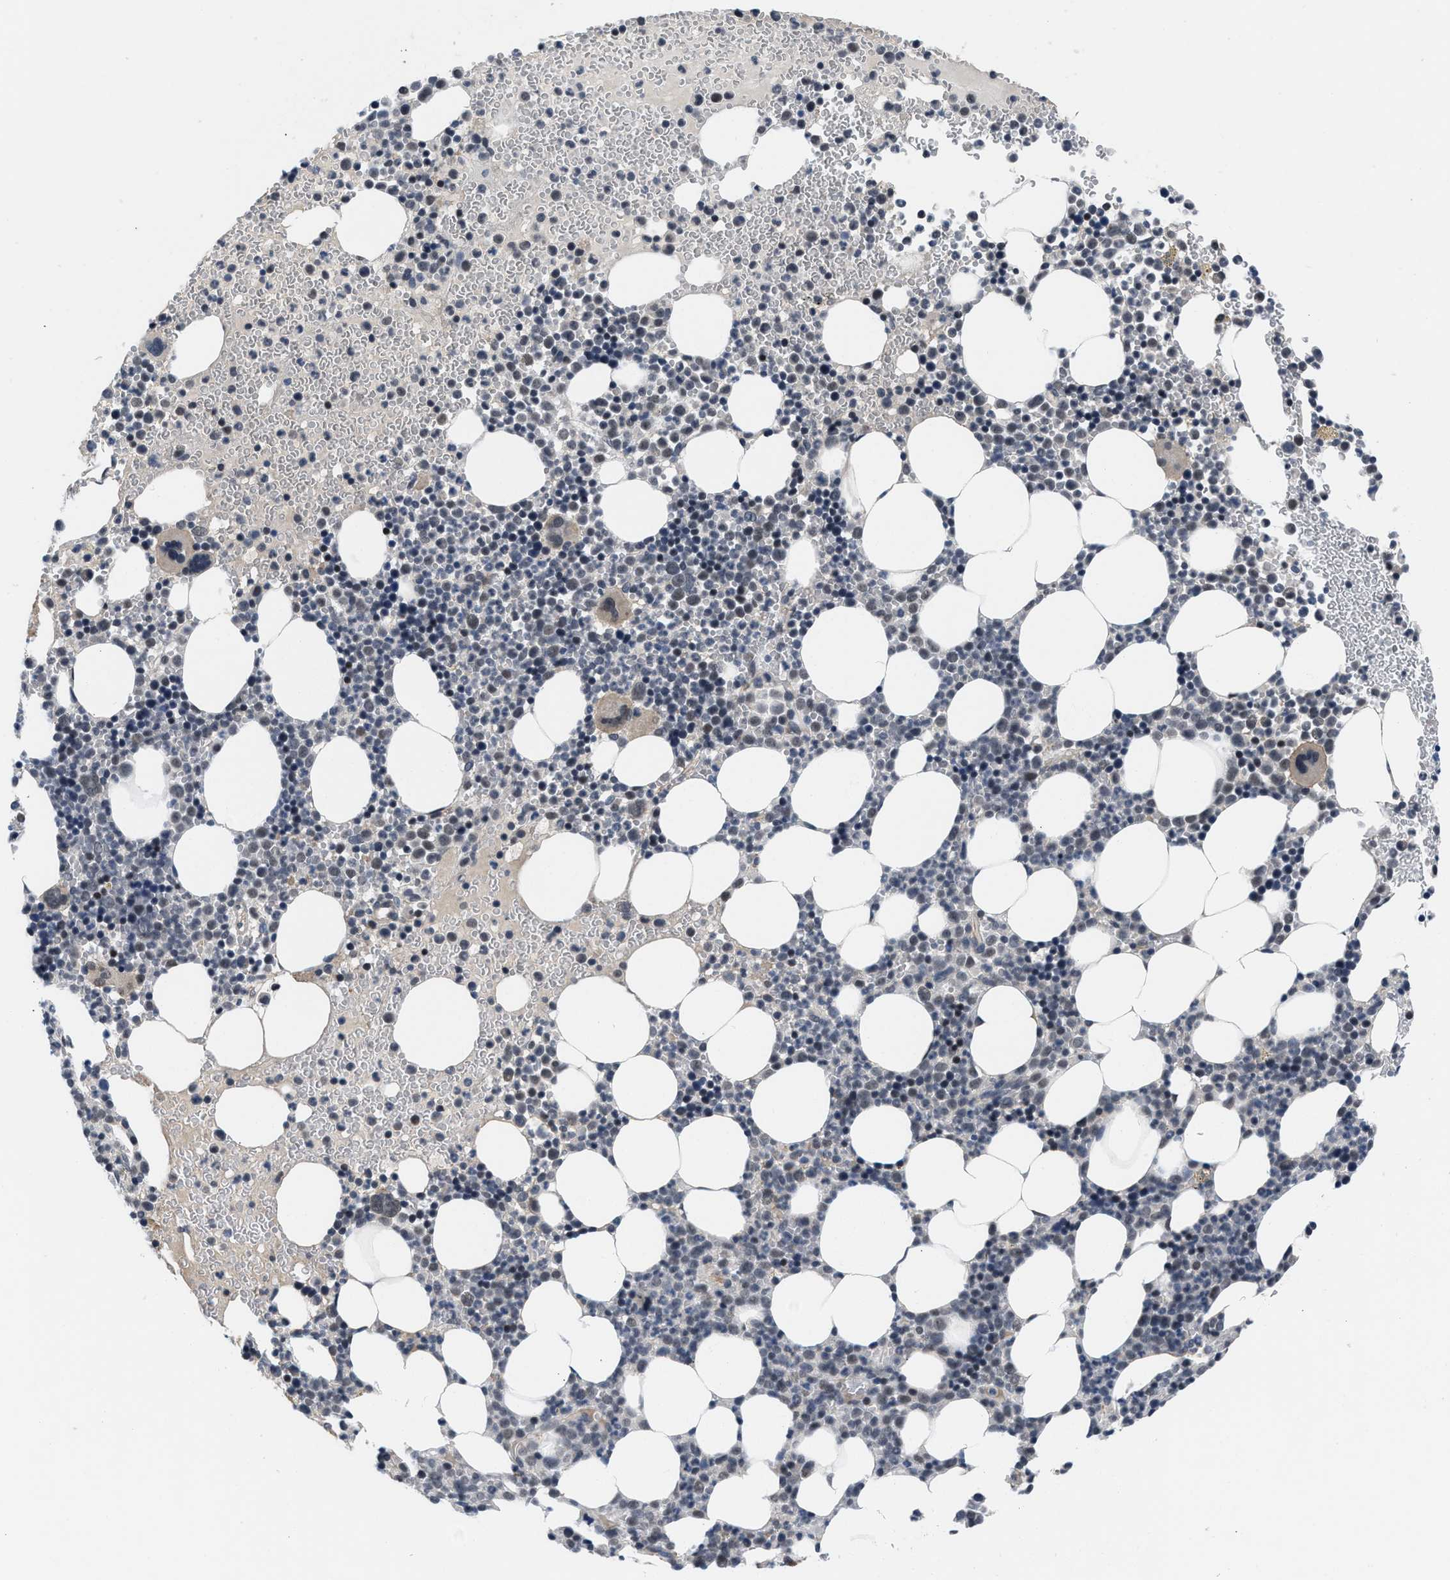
{"staining": {"intensity": "weak", "quantity": "25%-75%", "location": "cytoplasmic/membranous,nuclear"}, "tissue": "bone marrow", "cell_type": "Hematopoietic cells", "image_type": "normal", "snomed": [{"axis": "morphology", "description": "Normal tissue, NOS"}, {"axis": "morphology", "description": "Inflammation, NOS"}, {"axis": "topography", "description": "Bone marrow"}], "caption": "Hematopoietic cells exhibit weak cytoplasmic/membranous,nuclear positivity in about 25%-75% of cells in benign bone marrow.", "gene": "TERF2IP", "patient": {"sex": "female", "age": 67}}